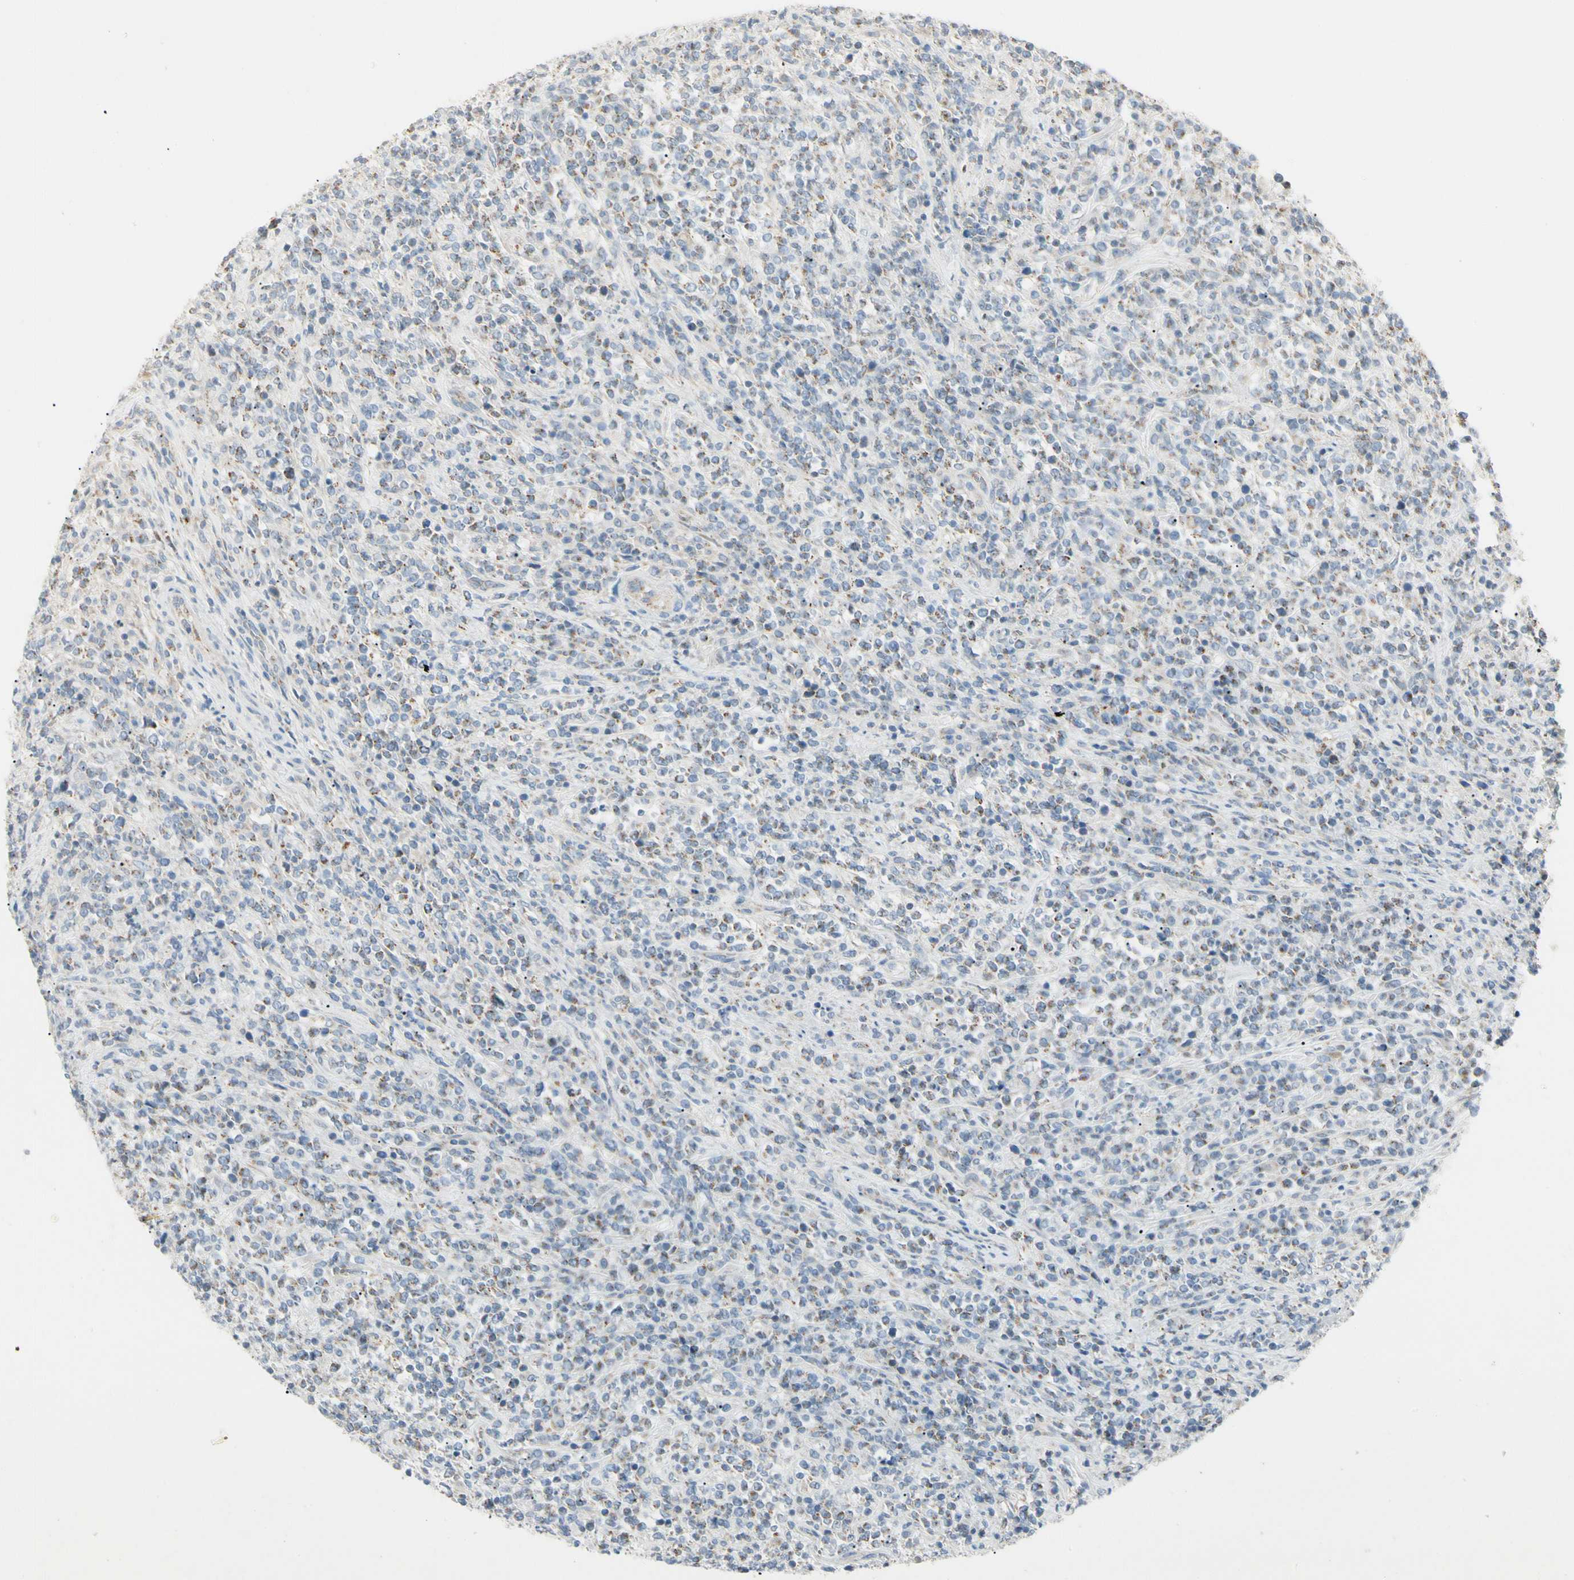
{"staining": {"intensity": "moderate", "quantity": ">75%", "location": "cytoplasmic/membranous"}, "tissue": "lymphoma", "cell_type": "Tumor cells", "image_type": "cancer", "snomed": [{"axis": "morphology", "description": "Malignant lymphoma, non-Hodgkin's type, High grade"}, {"axis": "topography", "description": "Soft tissue"}], "caption": "High-magnification brightfield microscopy of high-grade malignant lymphoma, non-Hodgkin's type stained with DAB (3,3'-diaminobenzidine) (brown) and counterstained with hematoxylin (blue). tumor cells exhibit moderate cytoplasmic/membranous positivity is appreciated in approximately>75% of cells.", "gene": "ALDH18A1", "patient": {"sex": "male", "age": 18}}